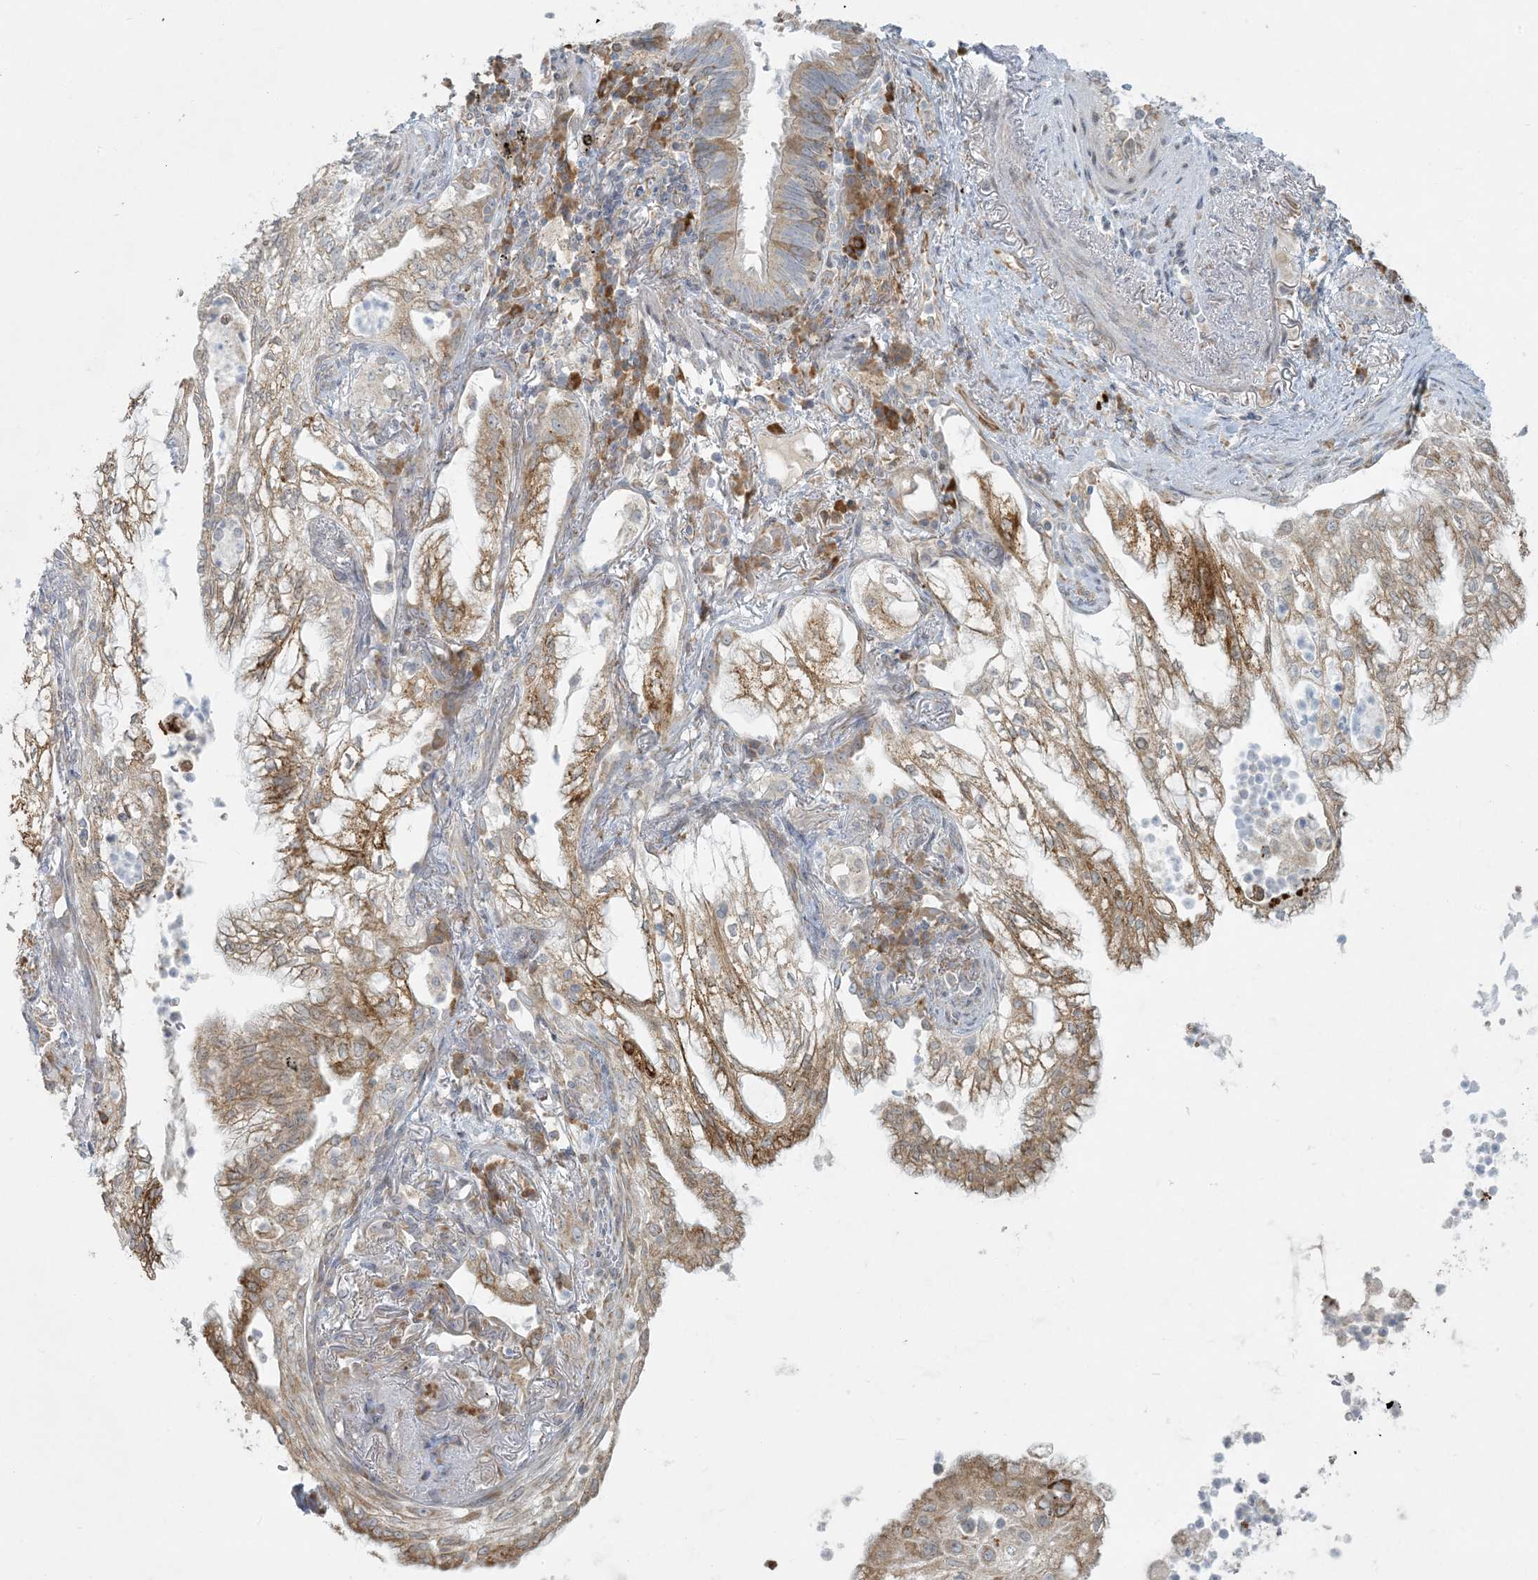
{"staining": {"intensity": "moderate", "quantity": "25%-75%", "location": "cytoplasmic/membranous"}, "tissue": "lung cancer", "cell_type": "Tumor cells", "image_type": "cancer", "snomed": [{"axis": "morphology", "description": "Adenocarcinoma, NOS"}, {"axis": "topography", "description": "Lung"}], "caption": "This is a histology image of immunohistochemistry staining of lung cancer, which shows moderate expression in the cytoplasmic/membranous of tumor cells.", "gene": "HACL1", "patient": {"sex": "female", "age": 70}}